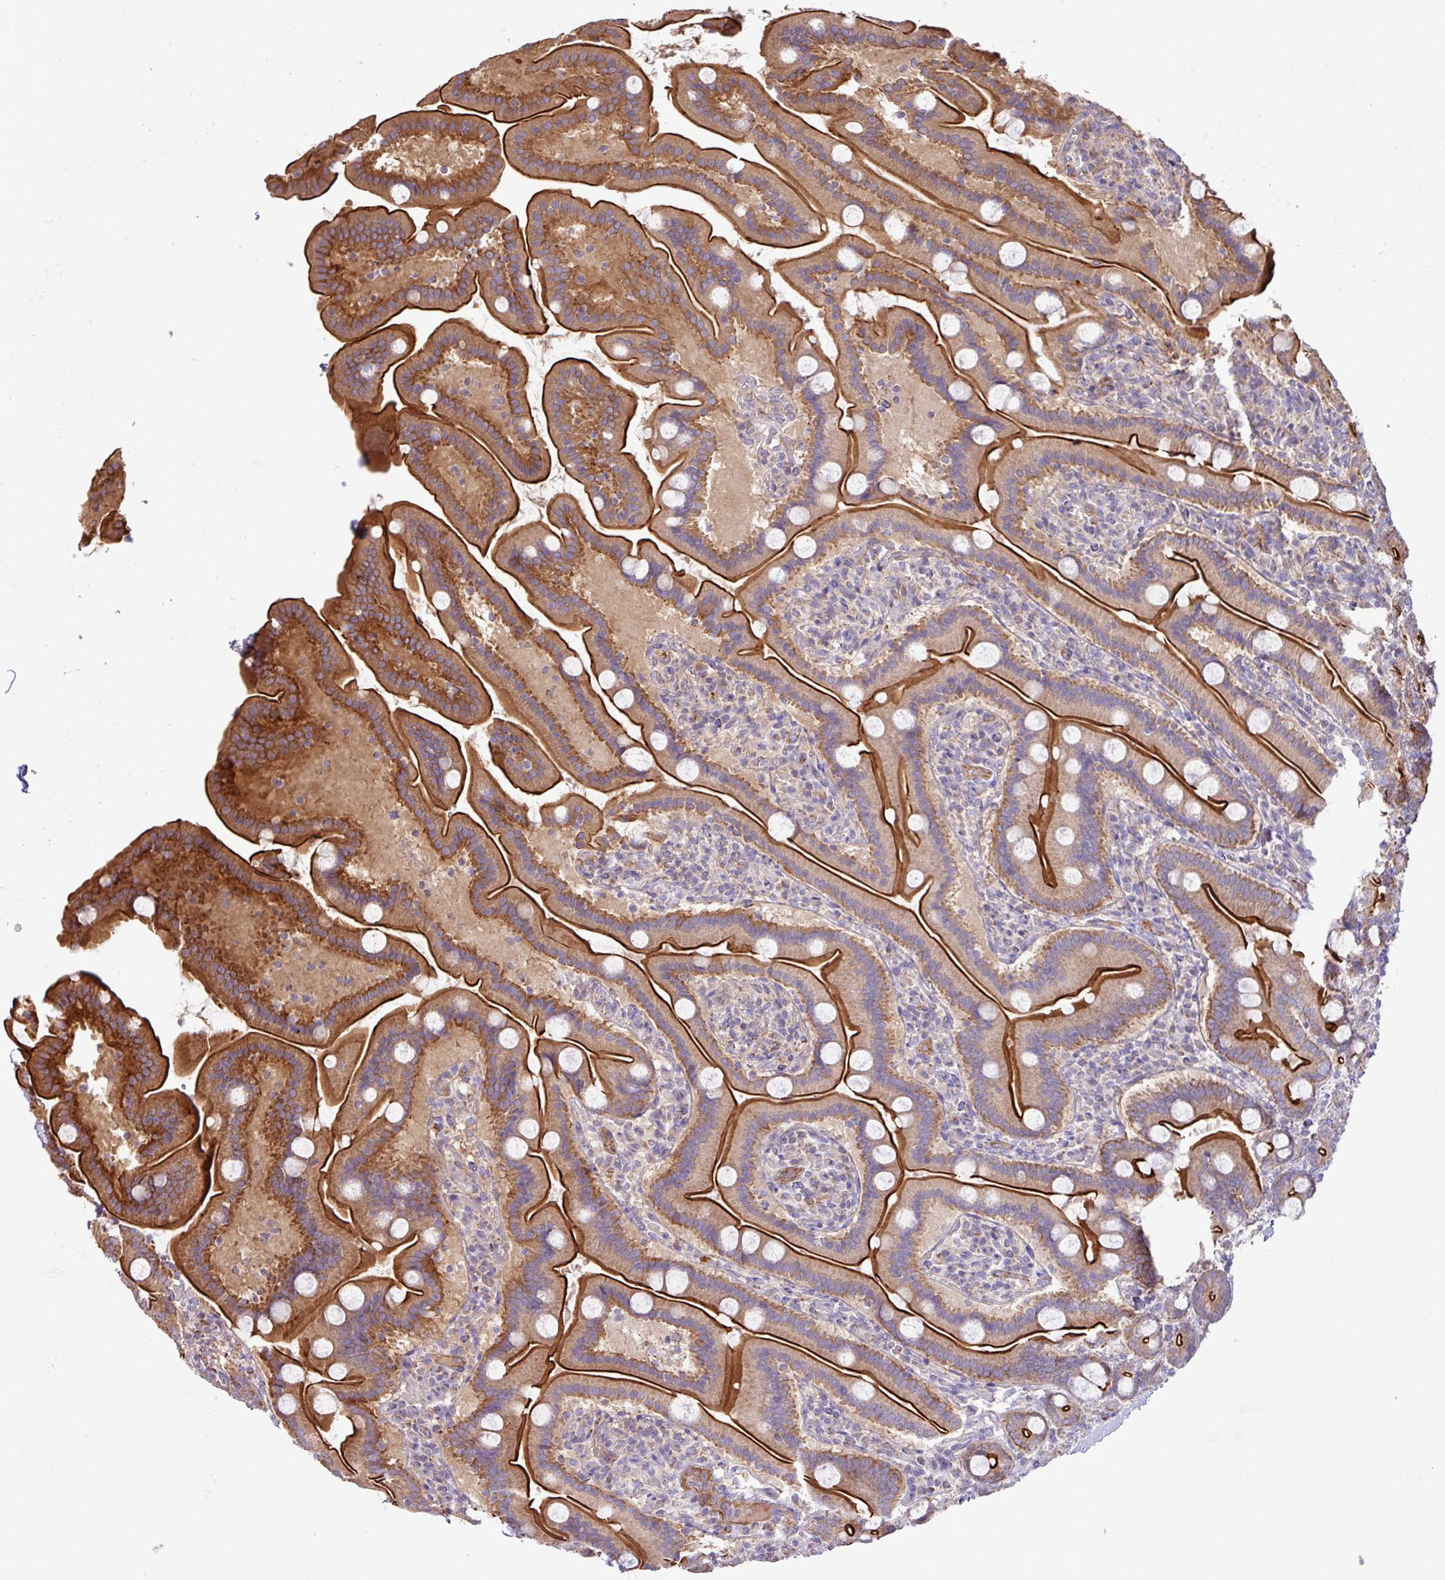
{"staining": {"intensity": "strong", "quantity": ">75%", "location": "cytoplasmic/membranous"}, "tissue": "duodenum", "cell_type": "Glandular cells", "image_type": "normal", "snomed": [{"axis": "morphology", "description": "Normal tissue, NOS"}, {"axis": "topography", "description": "Duodenum"}], "caption": "The immunohistochemical stain highlights strong cytoplasmic/membranous staining in glandular cells of benign duodenum.", "gene": "LRRC53", "patient": {"sex": "male", "age": 55}}